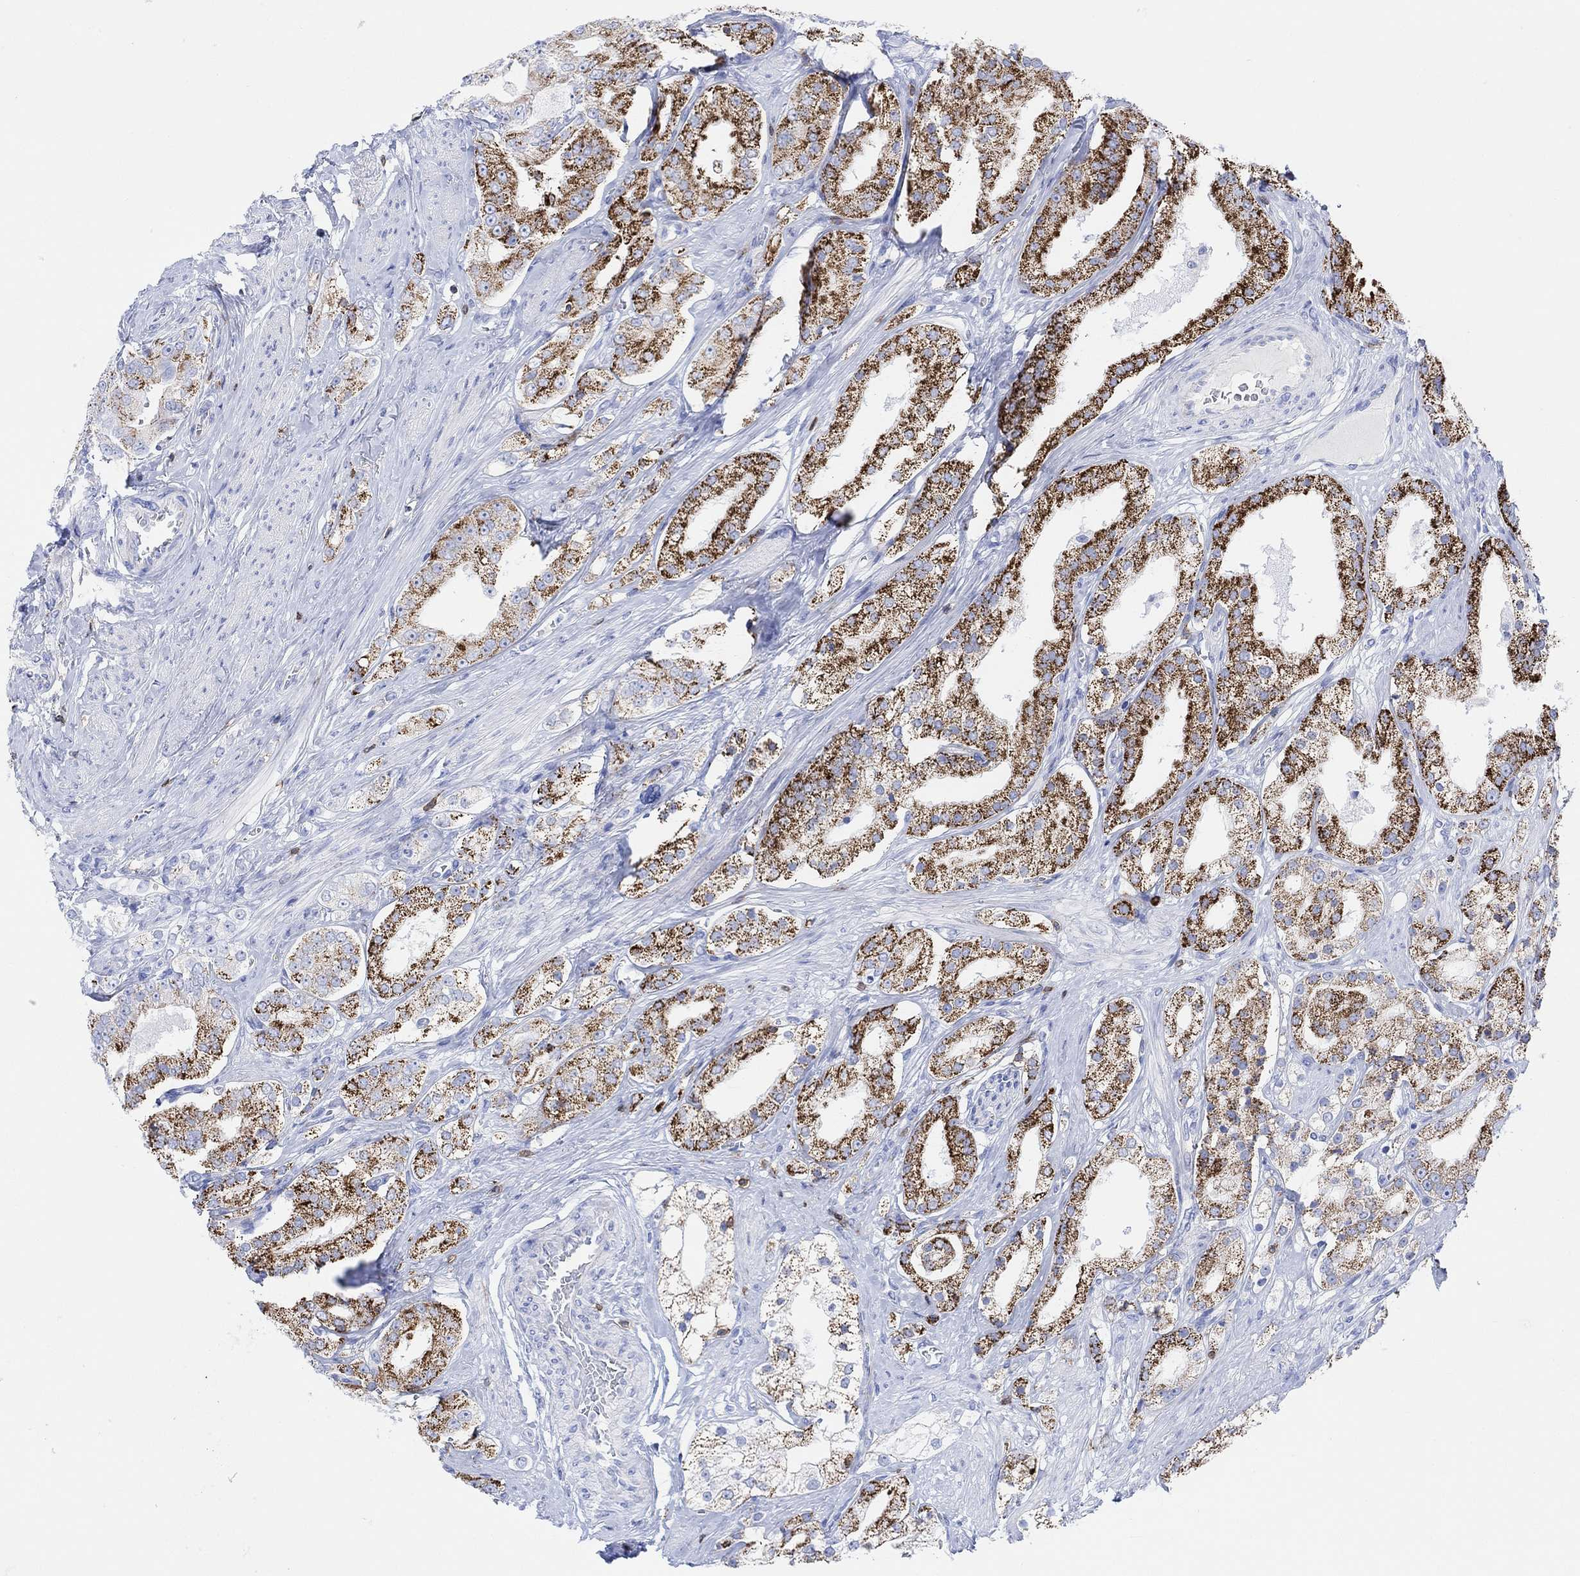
{"staining": {"intensity": "strong", "quantity": ">75%", "location": "cytoplasmic/membranous"}, "tissue": "prostate cancer", "cell_type": "Tumor cells", "image_type": "cancer", "snomed": [{"axis": "morphology", "description": "Adenocarcinoma, NOS"}, {"axis": "topography", "description": "Prostate and seminal vesicle, NOS"}, {"axis": "topography", "description": "Prostate"}], "caption": "Tumor cells show strong cytoplasmic/membranous expression in about >75% of cells in adenocarcinoma (prostate). Immunohistochemistry (ihc) stains the protein of interest in brown and the nuclei are stained blue.", "gene": "GPR65", "patient": {"sex": "male", "age": 67}}